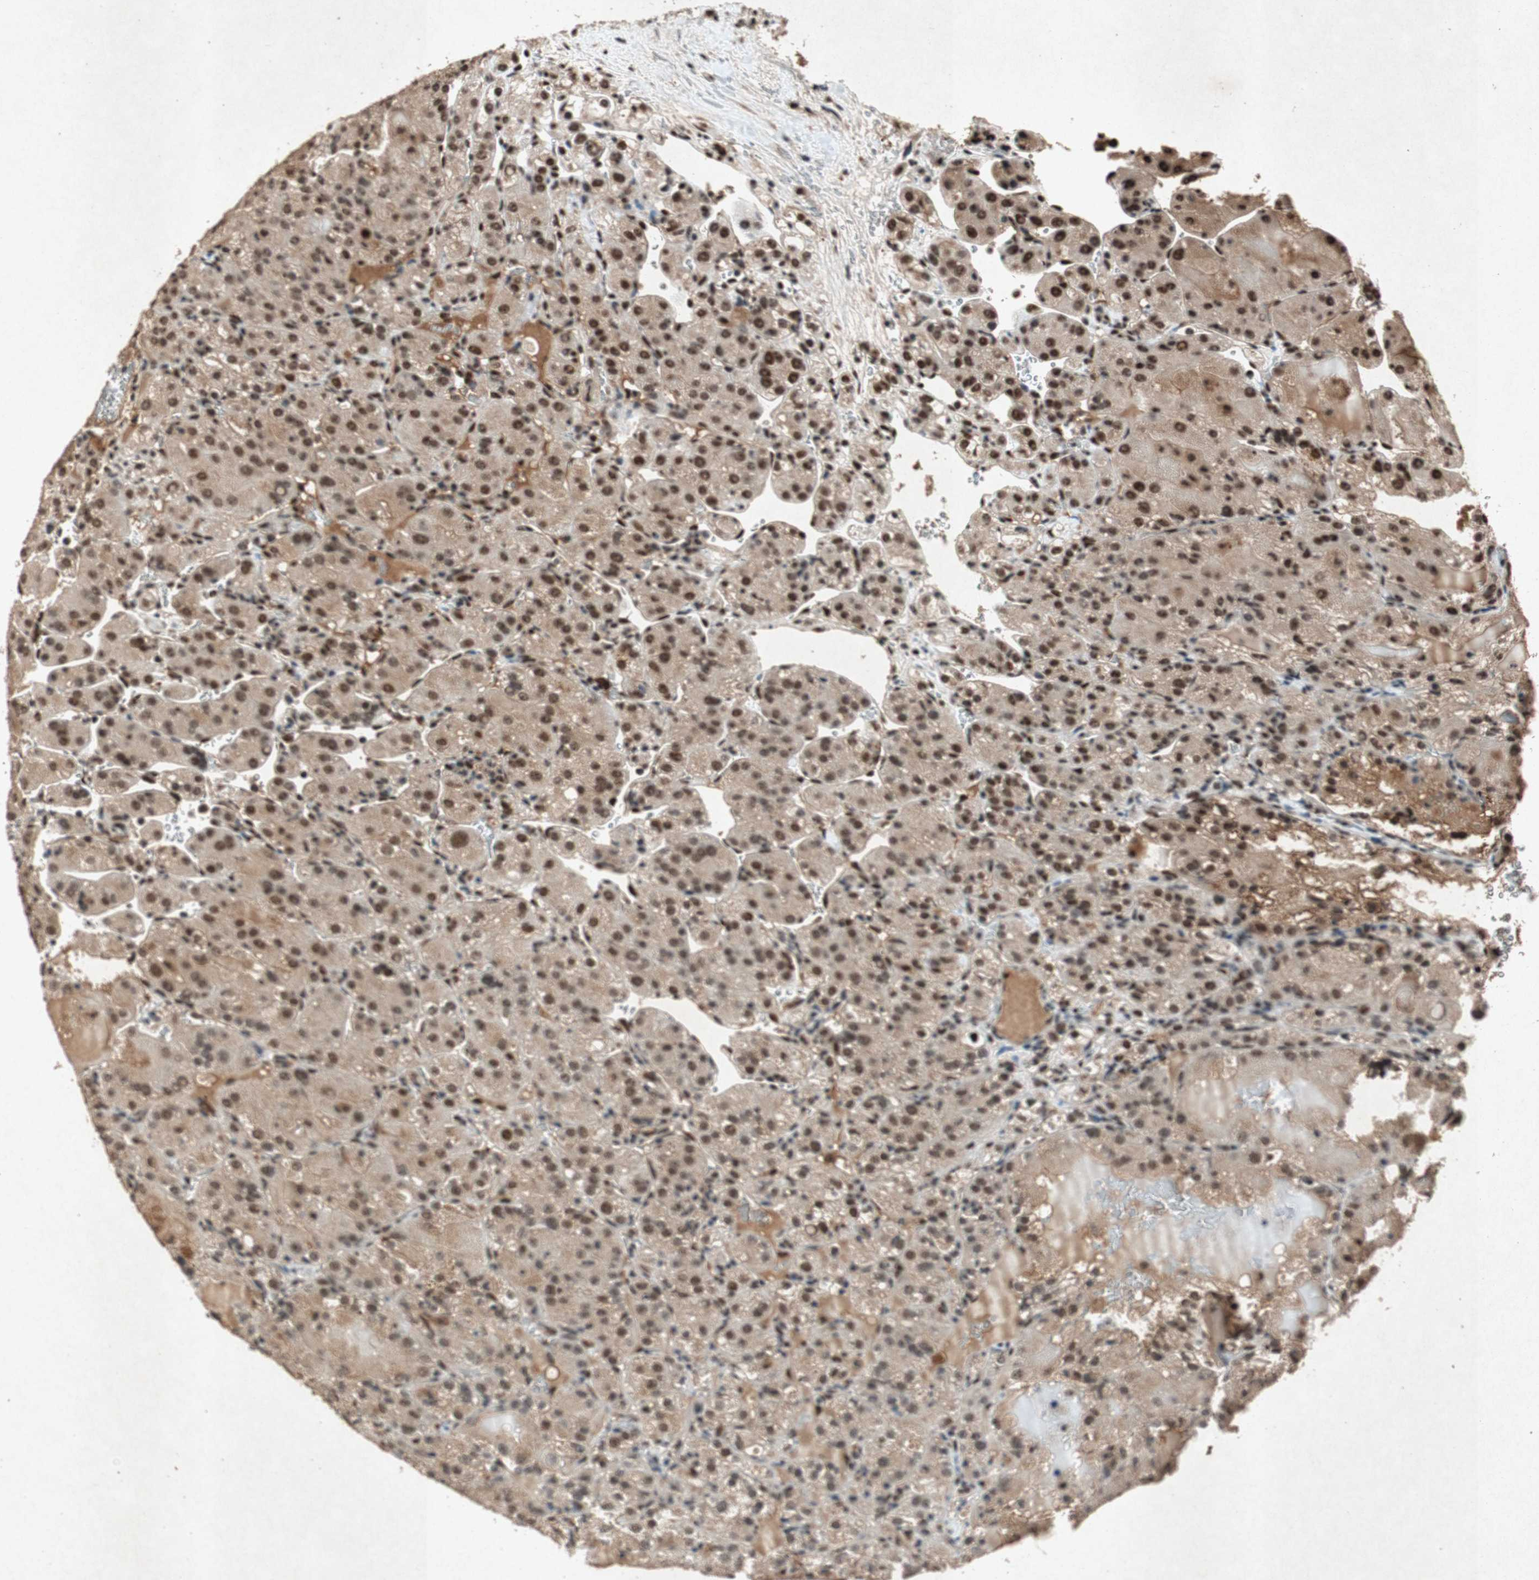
{"staining": {"intensity": "strong", "quantity": ">75%", "location": "cytoplasmic/membranous,nuclear"}, "tissue": "renal cancer", "cell_type": "Tumor cells", "image_type": "cancer", "snomed": [{"axis": "morphology", "description": "Normal tissue, NOS"}, {"axis": "morphology", "description": "Adenocarcinoma, NOS"}, {"axis": "topography", "description": "Kidney"}], "caption": "Protein expression analysis of renal cancer exhibits strong cytoplasmic/membranous and nuclear positivity in about >75% of tumor cells.", "gene": "PML", "patient": {"sex": "male", "age": 61}}